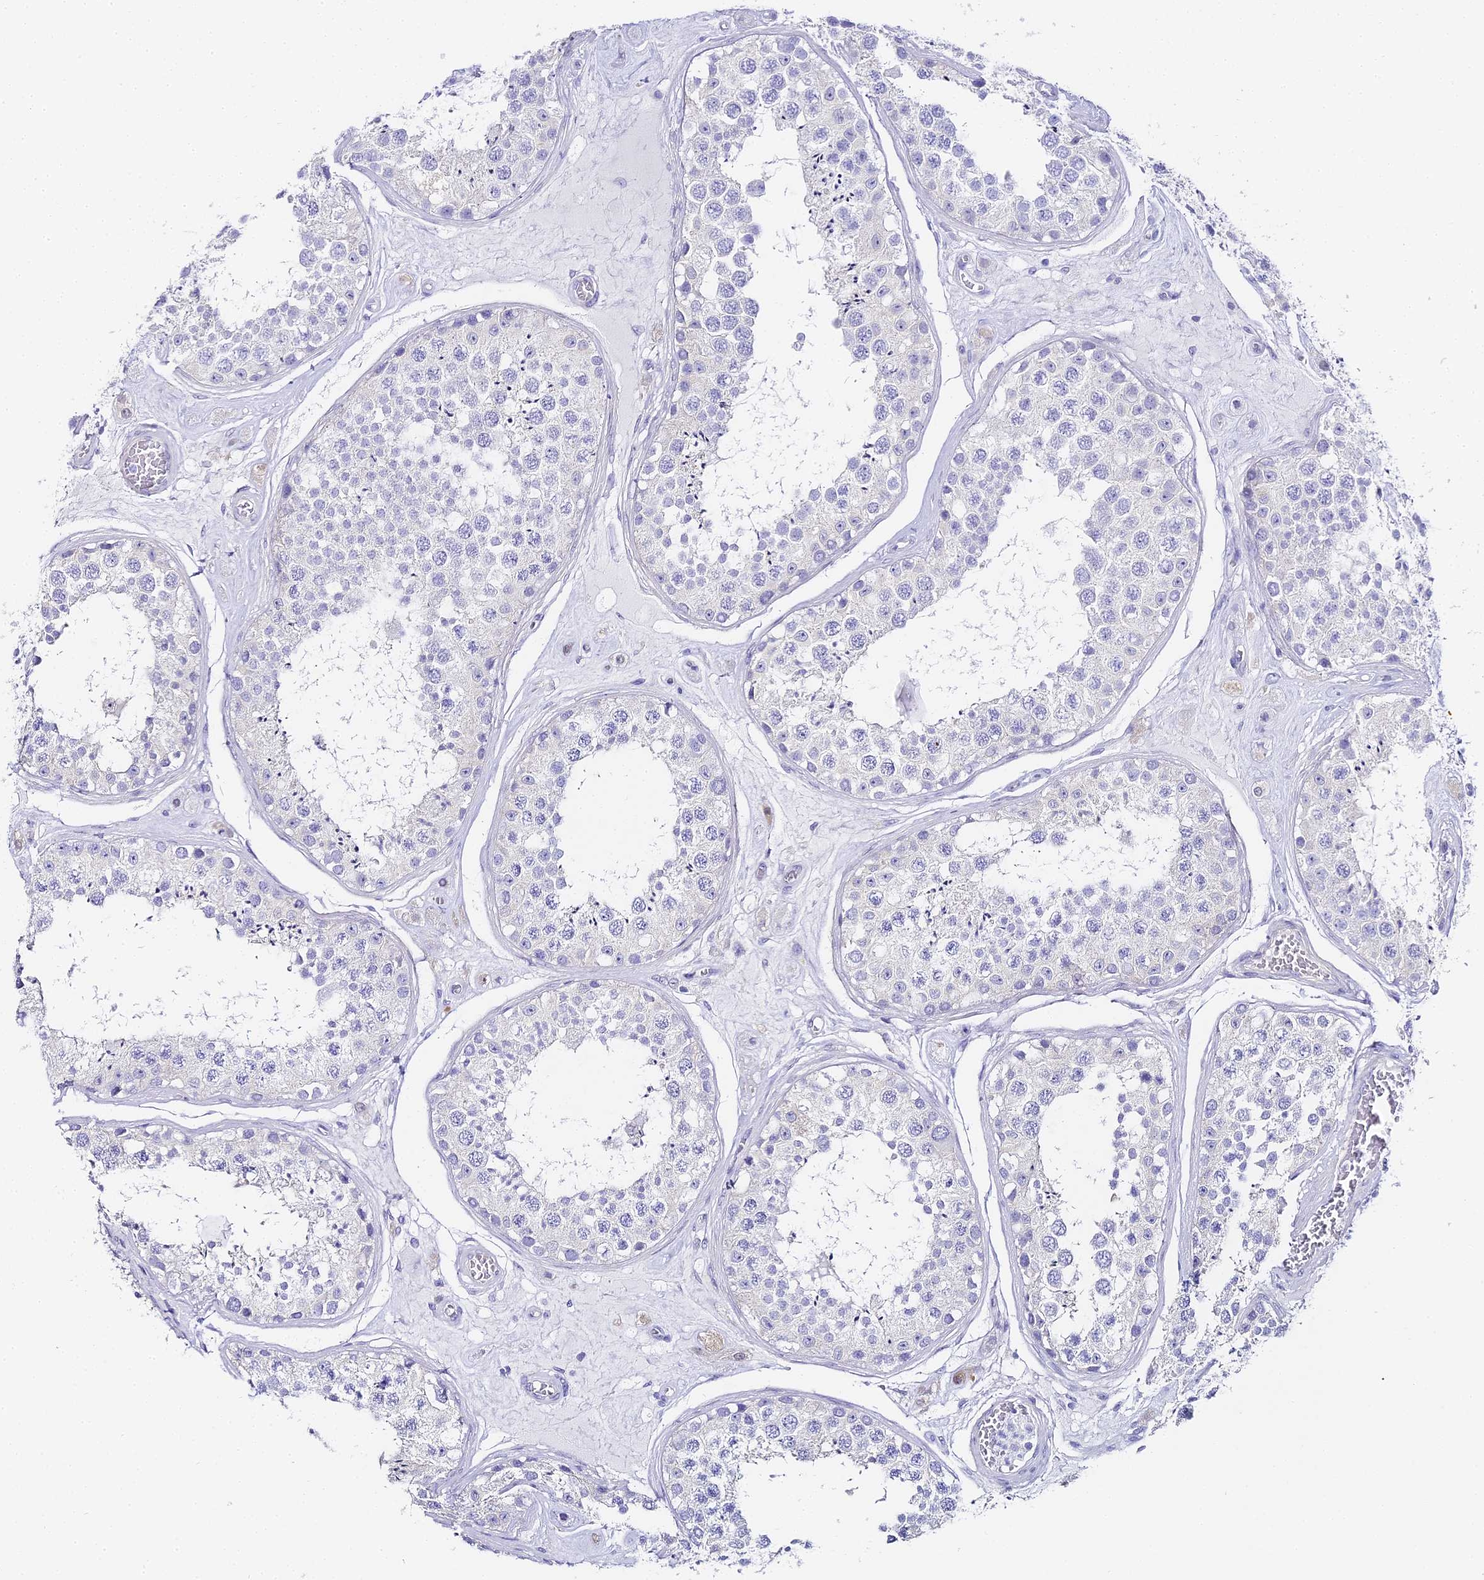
{"staining": {"intensity": "negative", "quantity": "none", "location": "none"}, "tissue": "testis", "cell_type": "Cells in seminiferous ducts", "image_type": "normal", "snomed": [{"axis": "morphology", "description": "Normal tissue, NOS"}, {"axis": "topography", "description": "Testis"}], "caption": "Testis was stained to show a protein in brown. There is no significant expression in cells in seminiferous ducts. Nuclei are stained in blue.", "gene": "ABHD14A", "patient": {"sex": "male", "age": 25}}